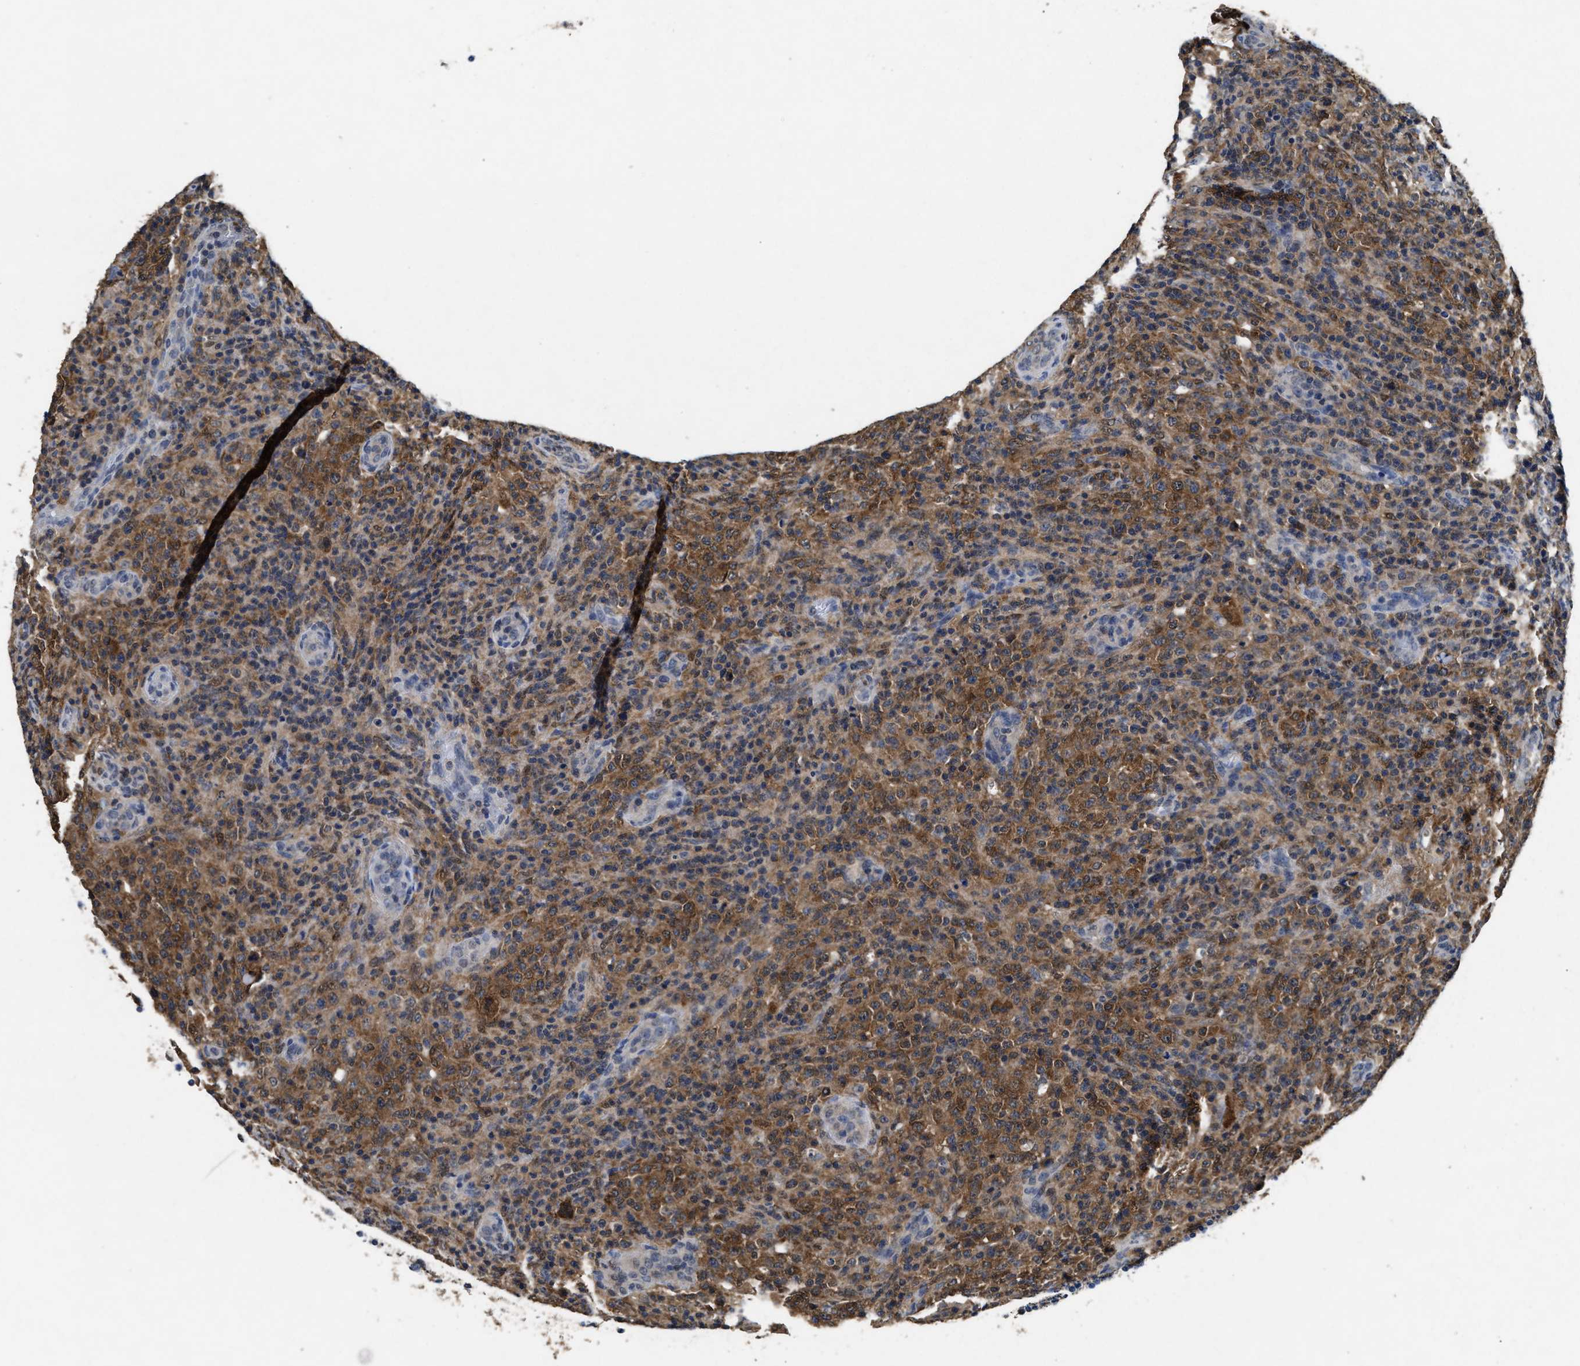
{"staining": {"intensity": "moderate", "quantity": ">75%", "location": "cytoplasmic/membranous"}, "tissue": "lymphoma", "cell_type": "Tumor cells", "image_type": "cancer", "snomed": [{"axis": "morphology", "description": "Malignant lymphoma, non-Hodgkin's type, High grade"}, {"axis": "topography", "description": "Lymph node"}], "caption": "Moderate cytoplasmic/membranous protein expression is present in approximately >75% of tumor cells in lymphoma.", "gene": "ACAT2", "patient": {"sex": "female", "age": 76}}